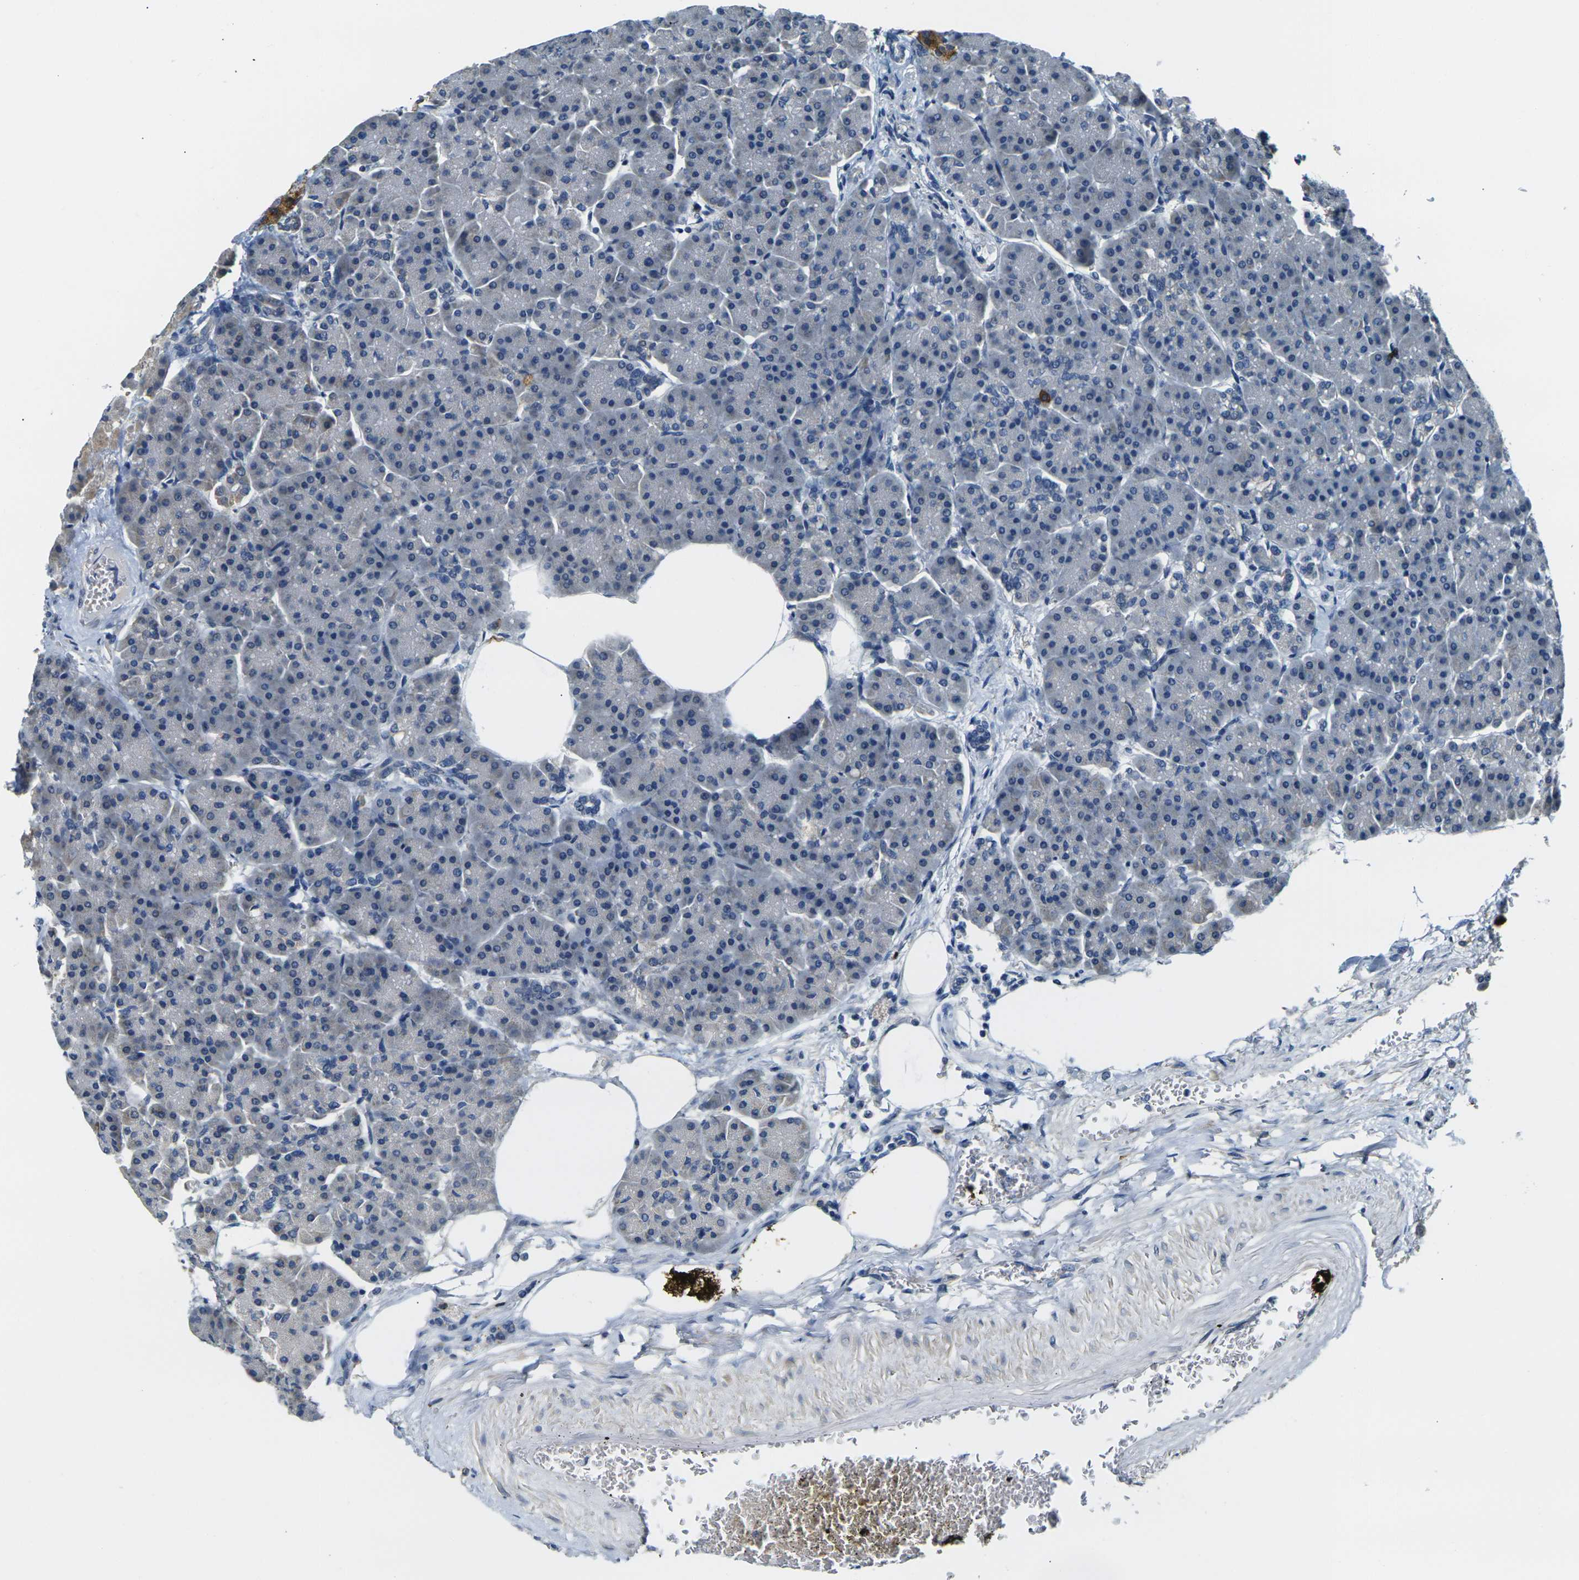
{"staining": {"intensity": "negative", "quantity": "none", "location": "none"}, "tissue": "pancreas", "cell_type": "Exocrine glandular cells", "image_type": "normal", "snomed": [{"axis": "morphology", "description": "Normal tissue, NOS"}, {"axis": "topography", "description": "Pancreas"}], "caption": "Exocrine glandular cells are negative for brown protein staining in unremarkable pancreas.", "gene": "SHISAL2B", "patient": {"sex": "female", "age": 70}}